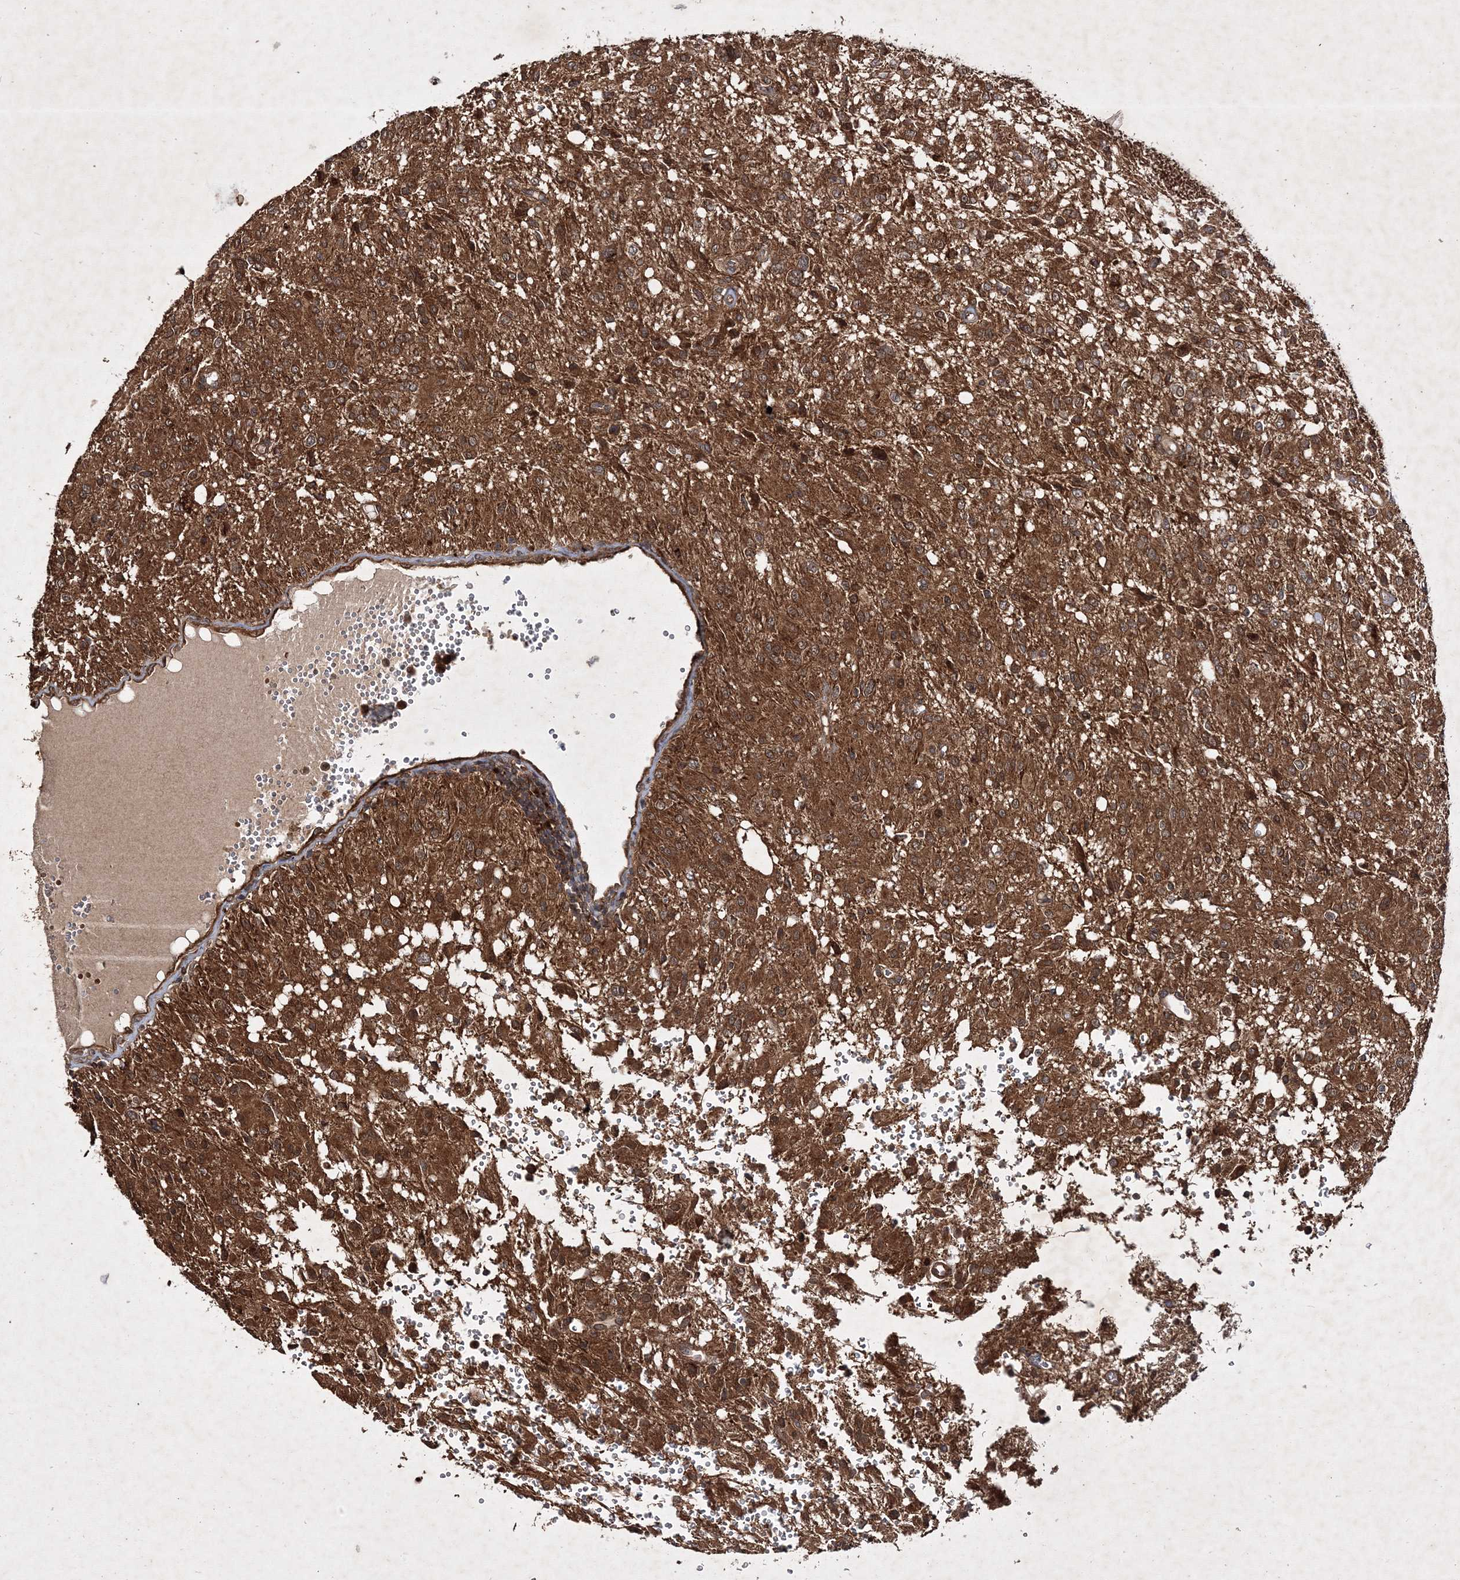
{"staining": {"intensity": "strong", "quantity": ">75%", "location": "cytoplasmic/membranous"}, "tissue": "glioma", "cell_type": "Tumor cells", "image_type": "cancer", "snomed": [{"axis": "morphology", "description": "Glioma, malignant, High grade"}, {"axis": "topography", "description": "Brain"}], "caption": "An image showing strong cytoplasmic/membranous positivity in about >75% of tumor cells in glioma, as visualized by brown immunohistochemical staining.", "gene": "DNAJC13", "patient": {"sex": "female", "age": 59}}